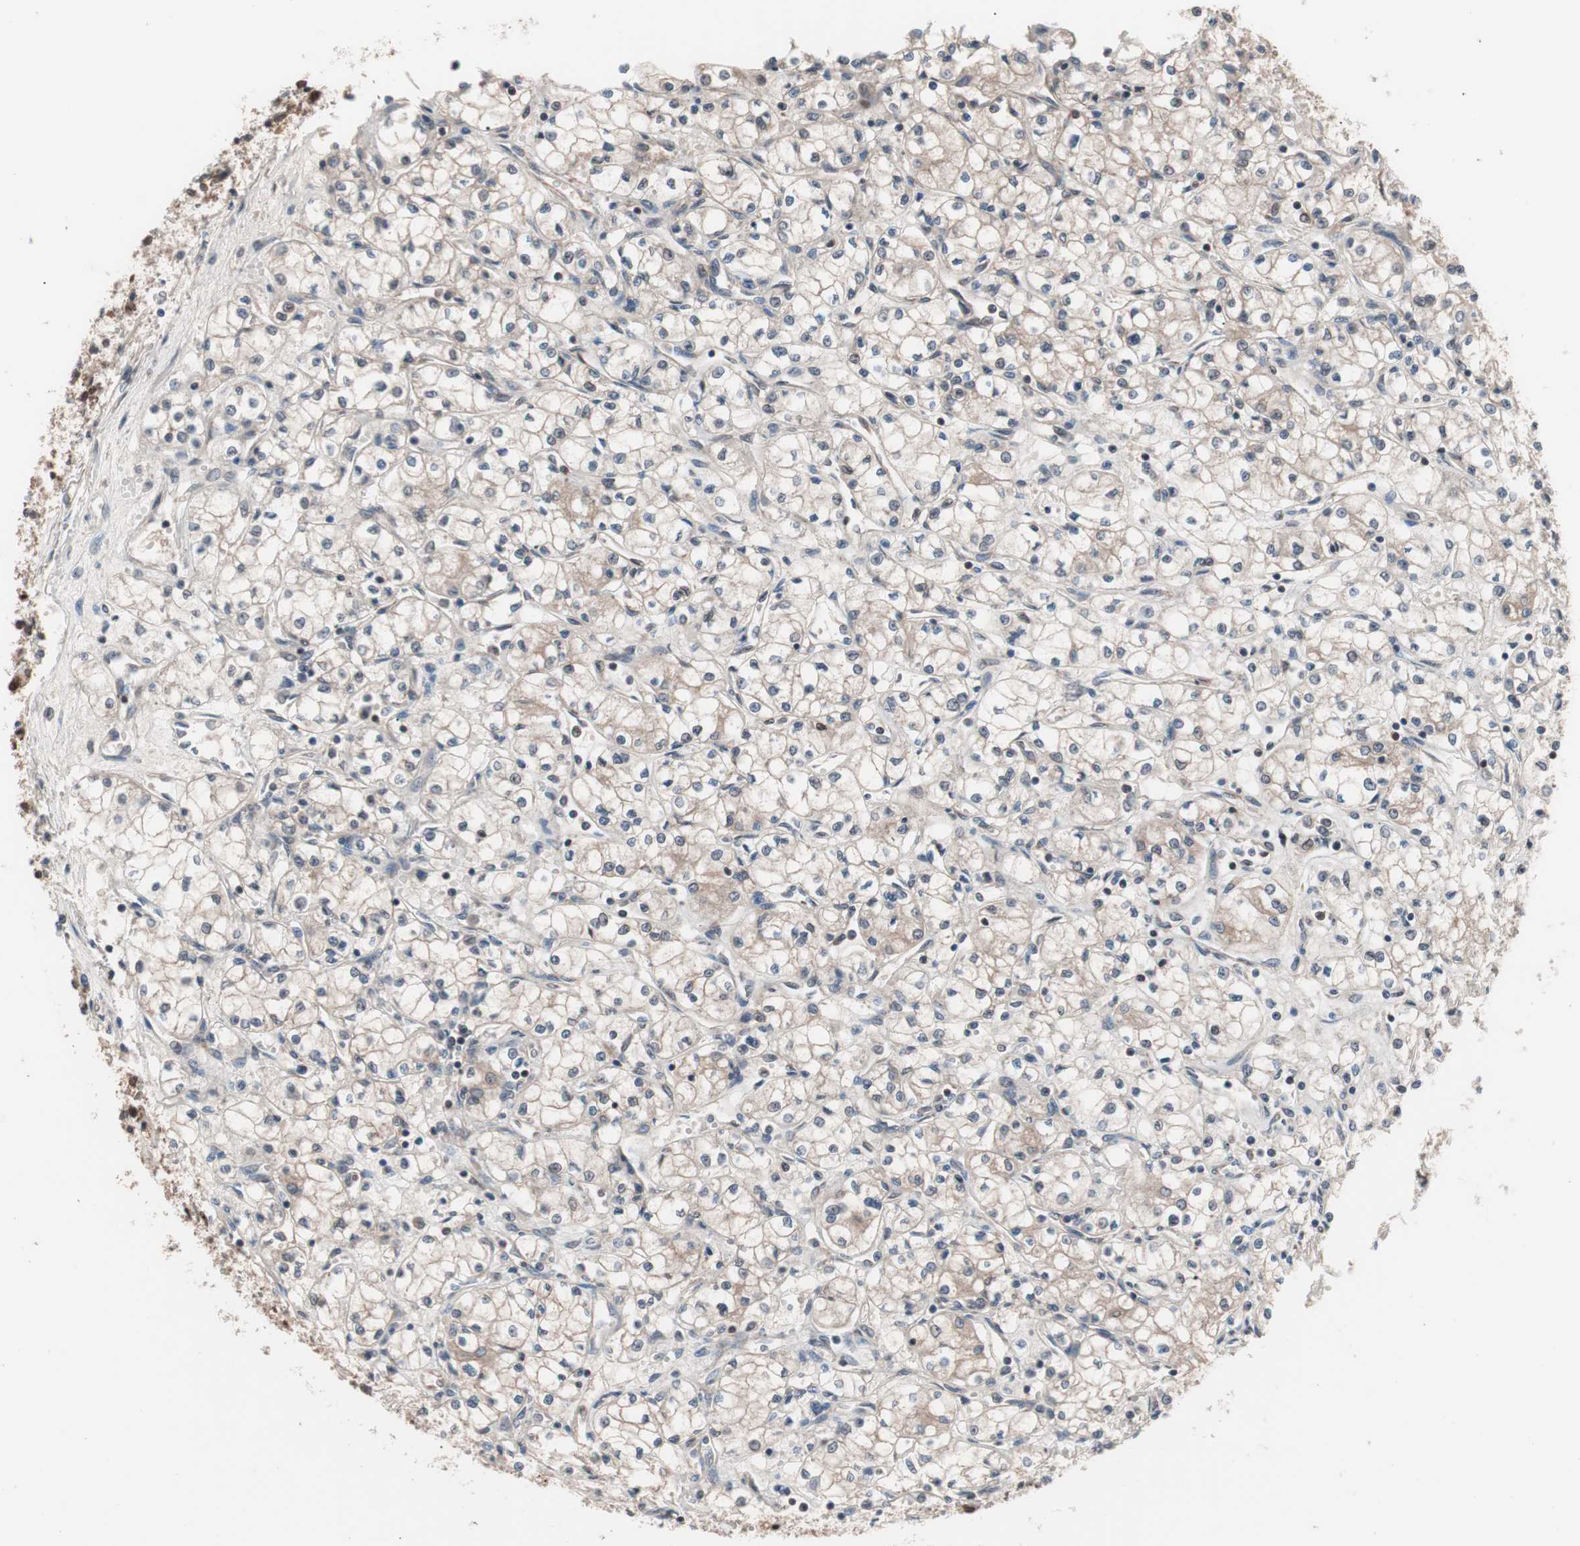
{"staining": {"intensity": "weak", "quantity": "<25%", "location": "nuclear"}, "tissue": "renal cancer", "cell_type": "Tumor cells", "image_type": "cancer", "snomed": [{"axis": "morphology", "description": "Normal tissue, NOS"}, {"axis": "morphology", "description": "Adenocarcinoma, NOS"}, {"axis": "topography", "description": "Kidney"}], "caption": "Tumor cells show no significant staining in adenocarcinoma (renal). The staining was performed using DAB (3,3'-diaminobenzidine) to visualize the protein expression in brown, while the nuclei were stained in blue with hematoxylin (Magnification: 20x).", "gene": "IRS1", "patient": {"sex": "male", "age": 59}}